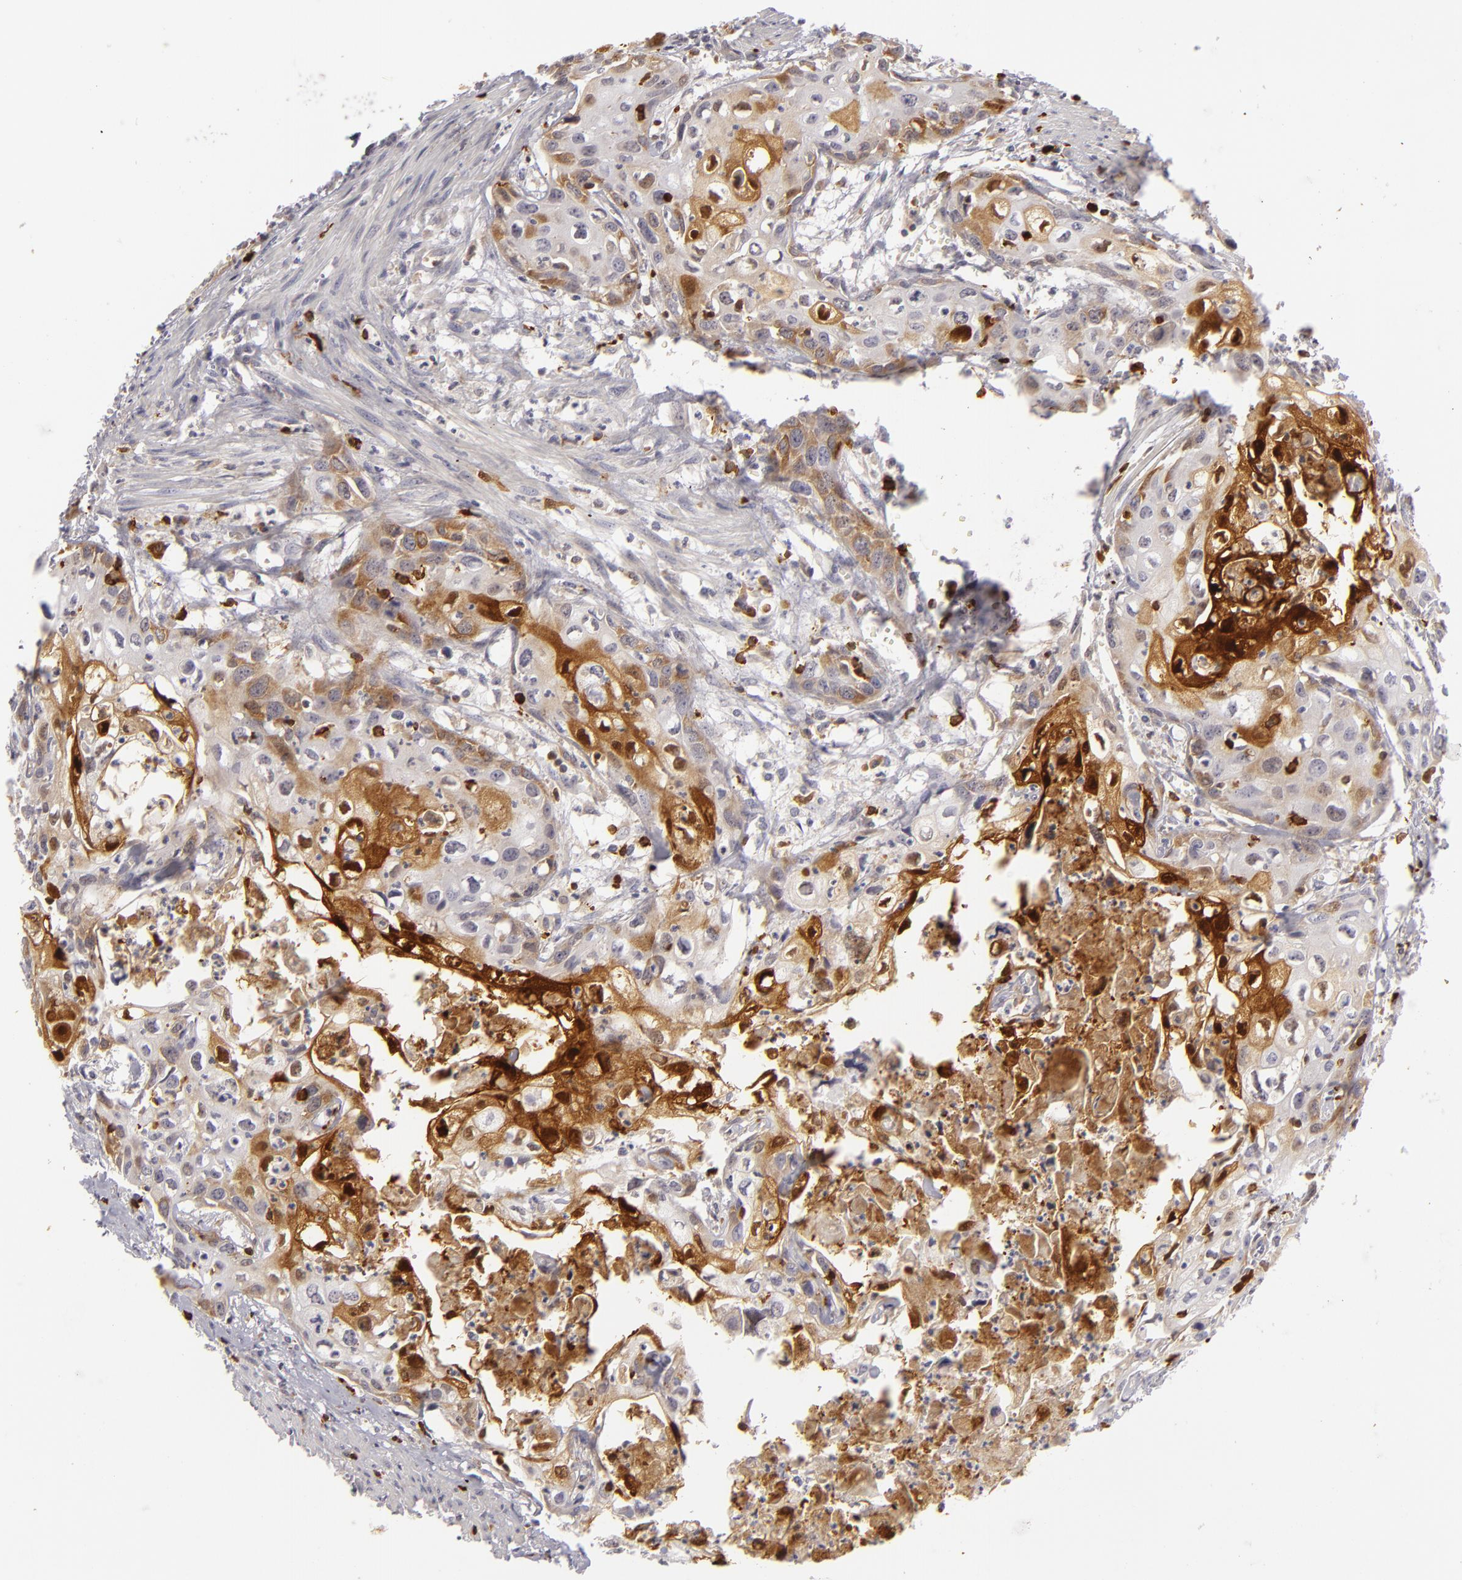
{"staining": {"intensity": "moderate", "quantity": "25%-75%", "location": "cytoplasmic/membranous,nuclear"}, "tissue": "urothelial cancer", "cell_type": "Tumor cells", "image_type": "cancer", "snomed": [{"axis": "morphology", "description": "Urothelial carcinoma, High grade"}, {"axis": "topography", "description": "Urinary bladder"}], "caption": "Protein analysis of high-grade urothelial carcinoma tissue reveals moderate cytoplasmic/membranous and nuclear positivity in about 25%-75% of tumor cells.", "gene": "APOBEC3G", "patient": {"sex": "male", "age": 54}}